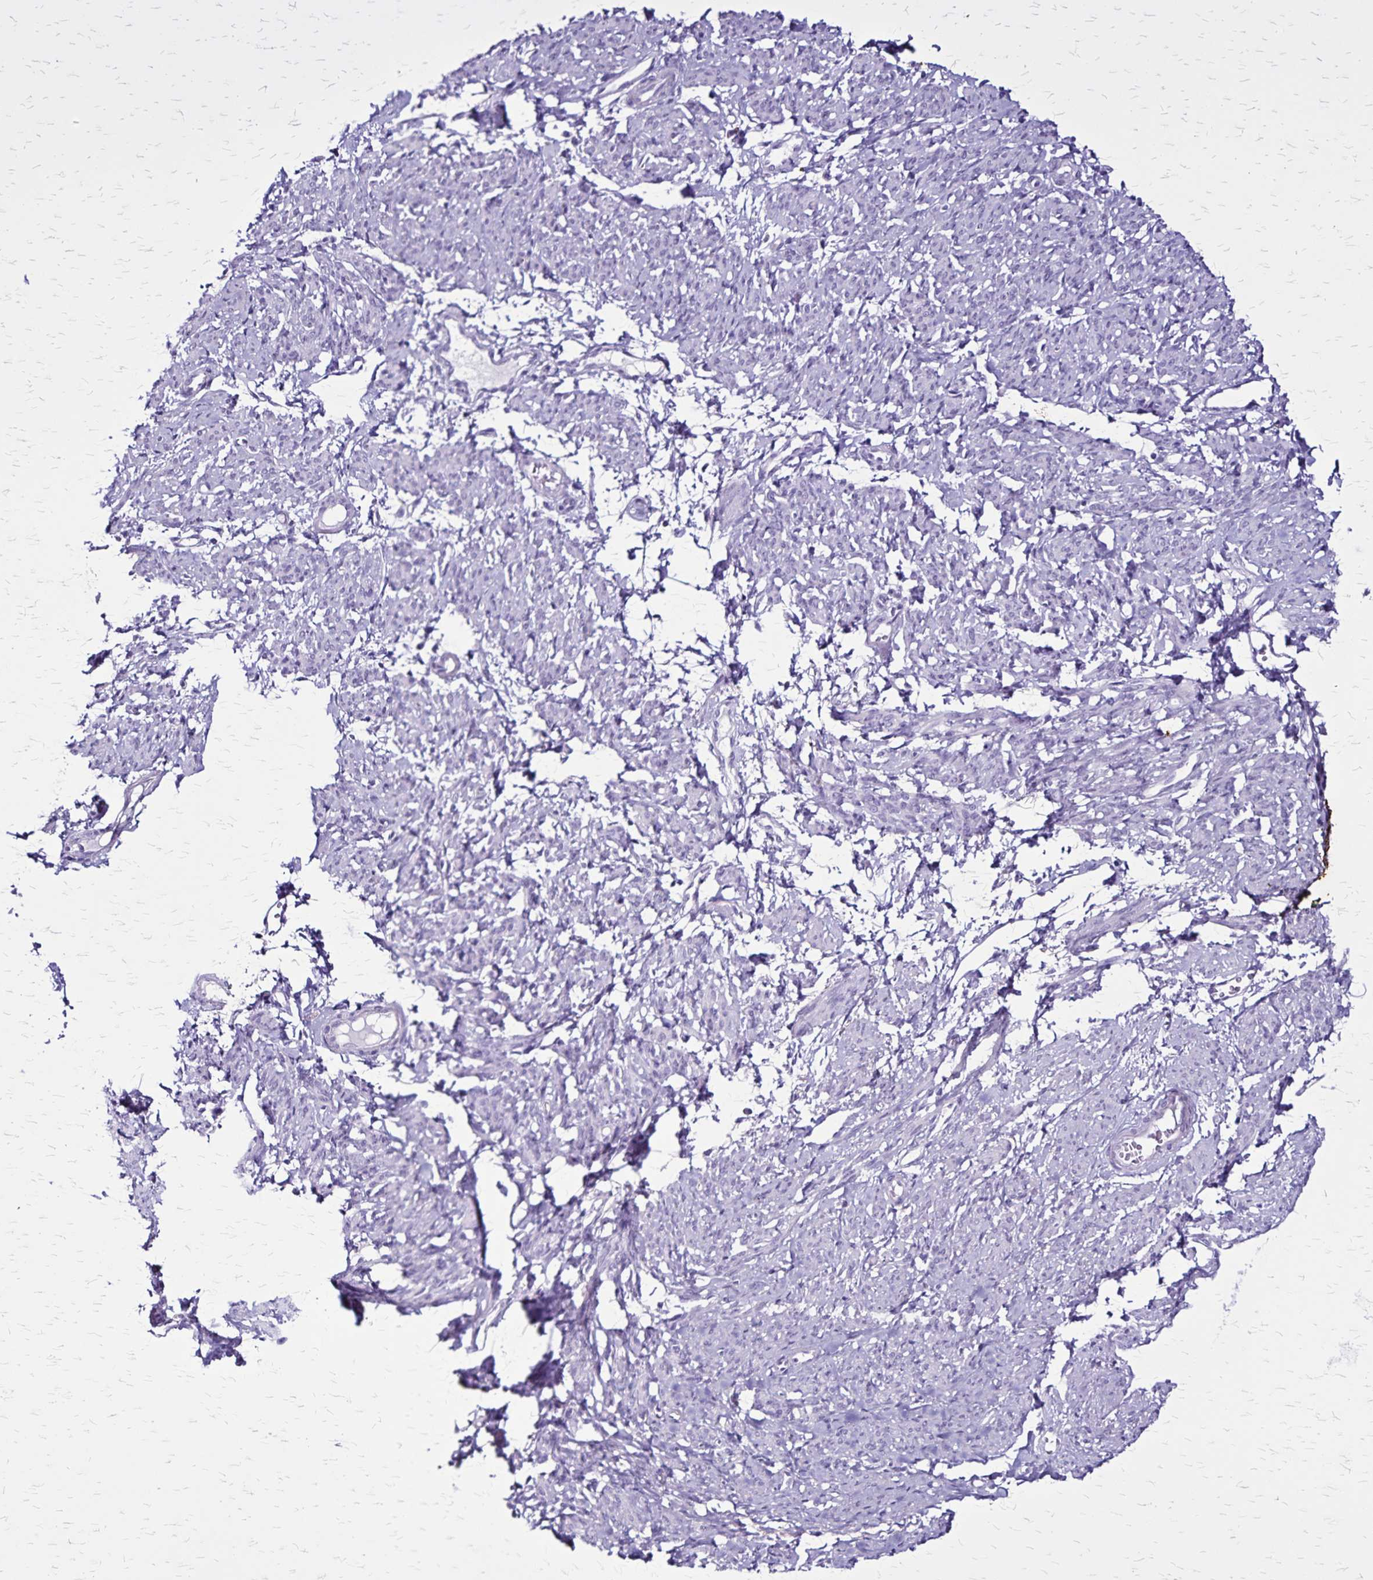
{"staining": {"intensity": "negative", "quantity": "none", "location": "none"}, "tissue": "smooth muscle", "cell_type": "Smooth muscle cells", "image_type": "normal", "snomed": [{"axis": "morphology", "description": "Normal tissue, NOS"}, {"axis": "topography", "description": "Smooth muscle"}], "caption": "A high-resolution image shows IHC staining of benign smooth muscle, which displays no significant expression in smooth muscle cells.", "gene": "KRT2", "patient": {"sex": "female", "age": 65}}